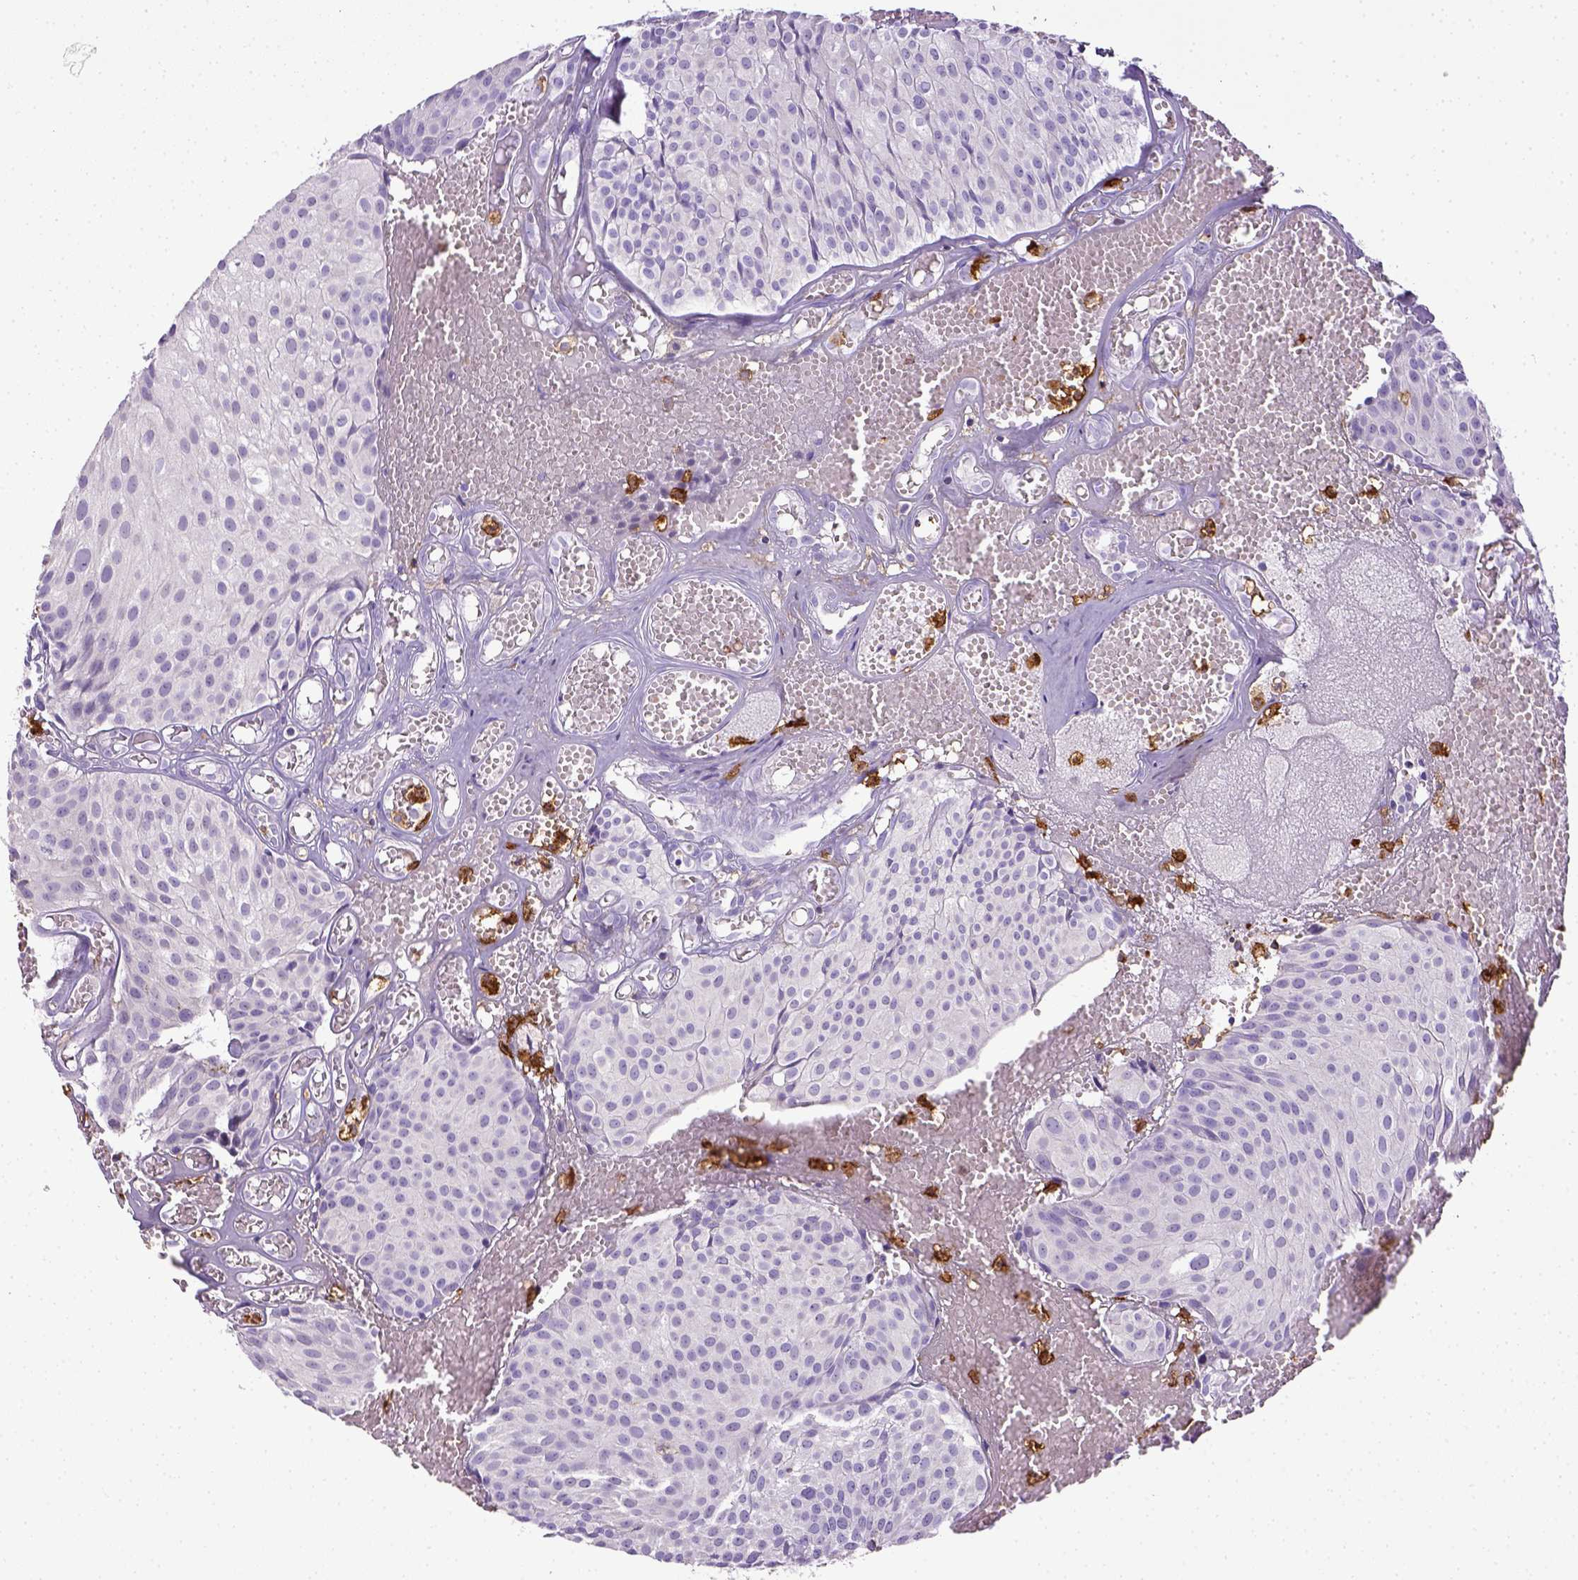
{"staining": {"intensity": "negative", "quantity": "none", "location": "none"}, "tissue": "urothelial cancer", "cell_type": "Tumor cells", "image_type": "cancer", "snomed": [{"axis": "morphology", "description": "Urothelial carcinoma, Low grade"}, {"axis": "topography", "description": "Urinary bladder"}], "caption": "High magnification brightfield microscopy of urothelial cancer stained with DAB (brown) and counterstained with hematoxylin (blue): tumor cells show no significant expression. (Brightfield microscopy of DAB (3,3'-diaminobenzidine) immunohistochemistry (IHC) at high magnification).", "gene": "ITGAM", "patient": {"sex": "male", "age": 63}}